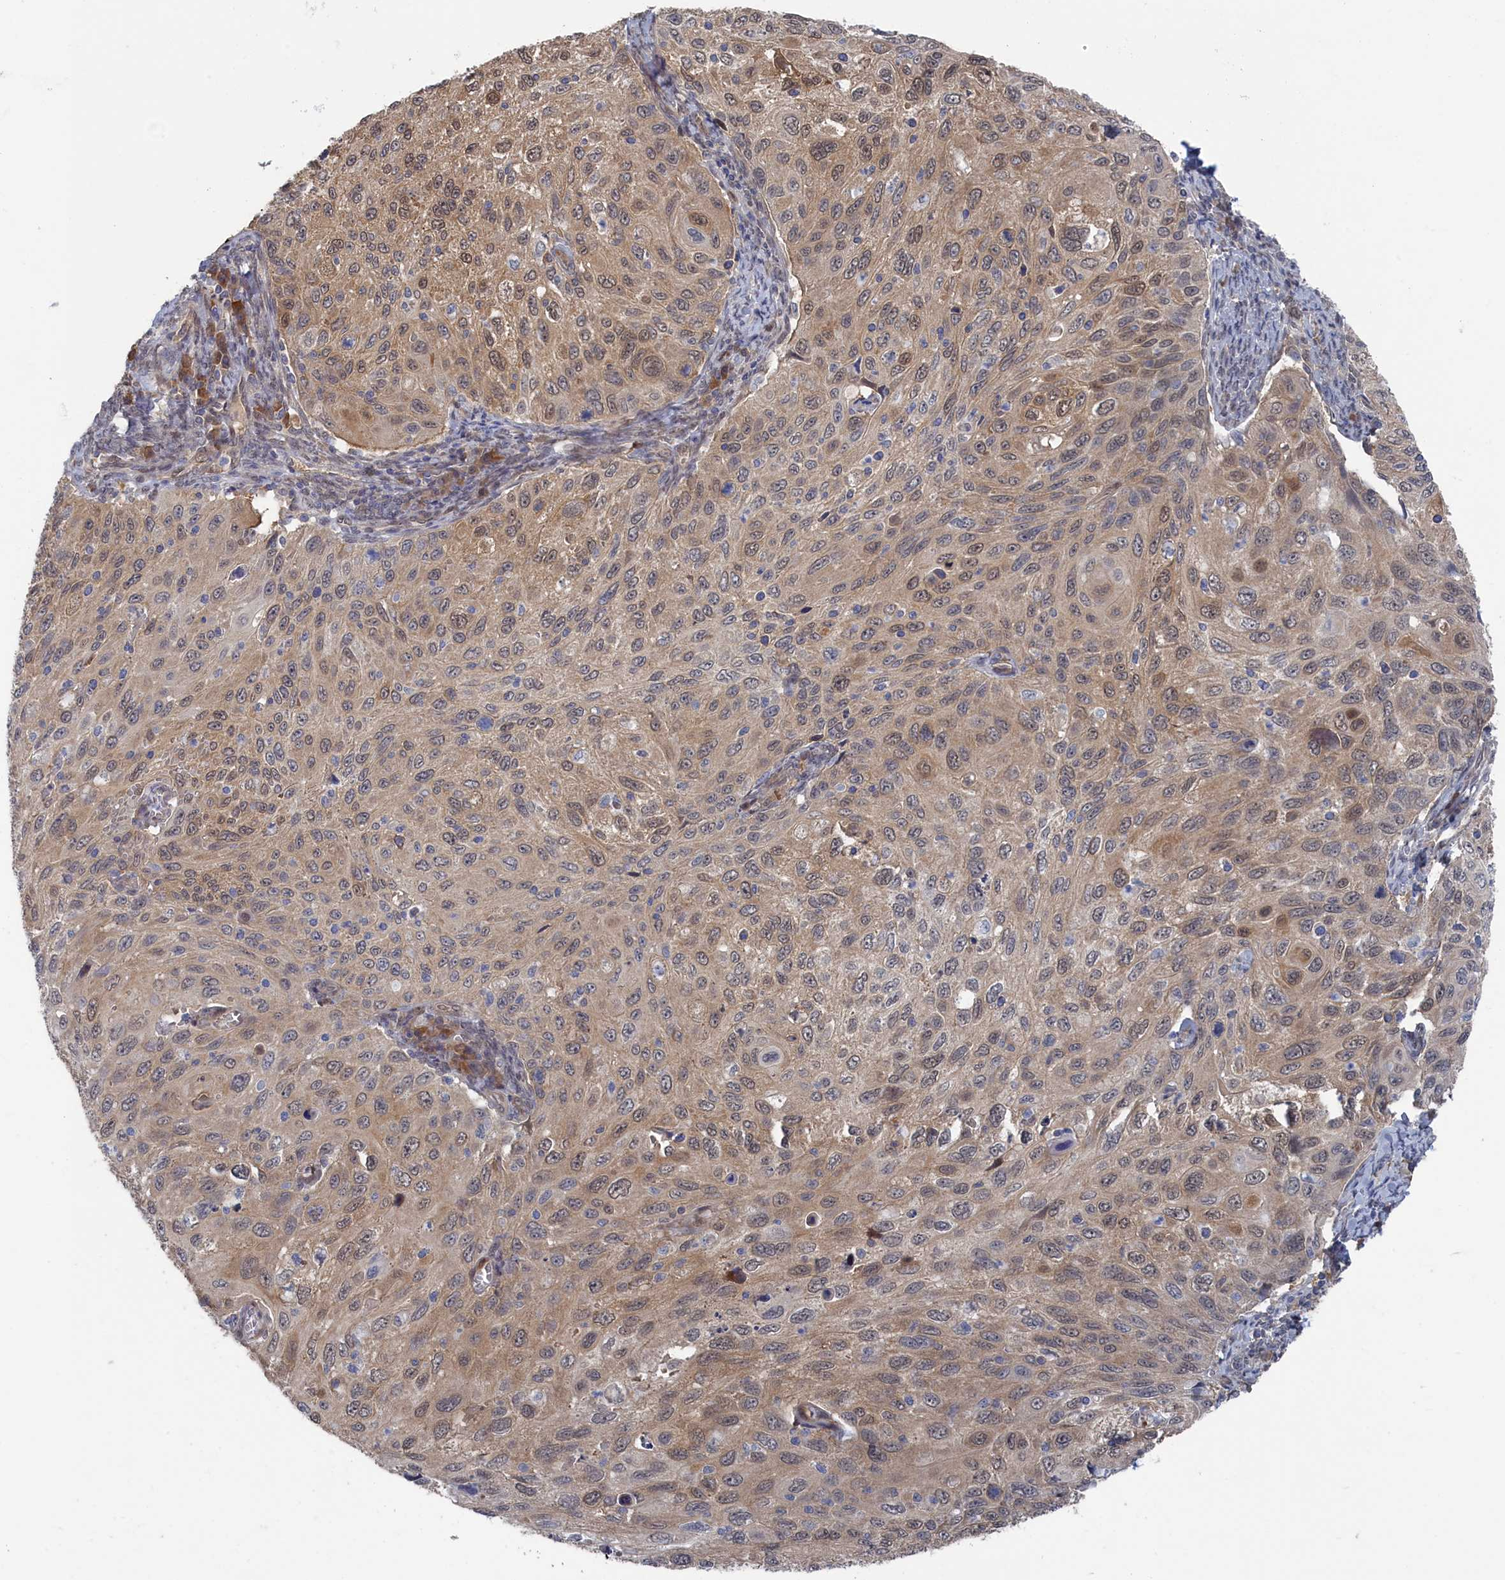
{"staining": {"intensity": "moderate", "quantity": "25%-75%", "location": "cytoplasmic/membranous,nuclear"}, "tissue": "cervical cancer", "cell_type": "Tumor cells", "image_type": "cancer", "snomed": [{"axis": "morphology", "description": "Squamous cell carcinoma, NOS"}, {"axis": "topography", "description": "Cervix"}], "caption": "Tumor cells demonstrate medium levels of moderate cytoplasmic/membranous and nuclear positivity in approximately 25%-75% of cells in cervical cancer.", "gene": "IRGQ", "patient": {"sex": "female", "age": 70}}